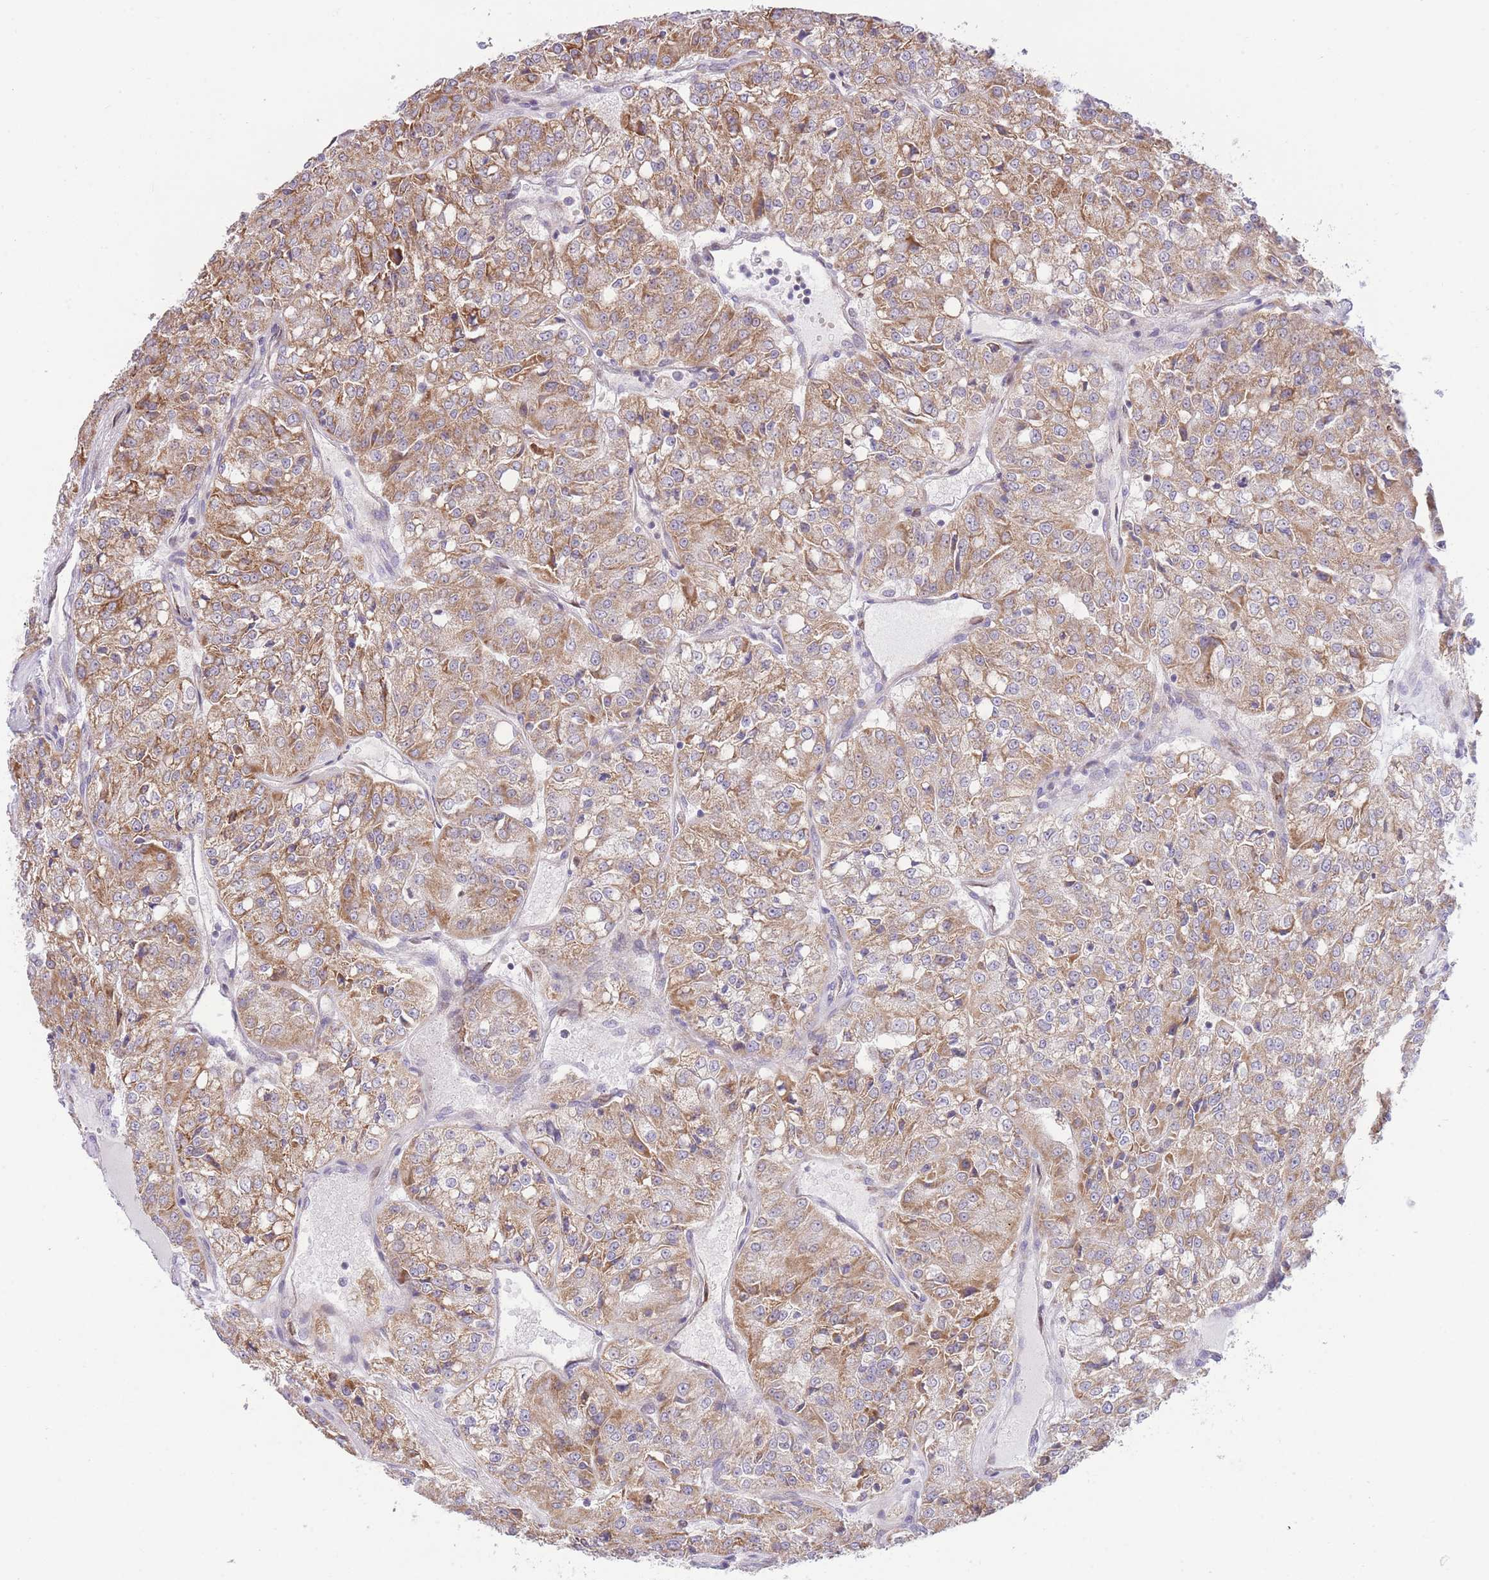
{"staining": {"intensity": "moderate", "quantity": ">75%", "location": "cytoplasmic/membranous"}, "tissue": "renal cancer", "cell_type": "Tumor cells", "image_type": "cancer", "snomed": [{"axis": "morphology", "description": "Adenocarcinoma, NOS"}, {"axis": "topography", "description": "Kidney"}], "caption": "The photomicrograph reveals immunohistochemical staining of renal adenocarcinoma. There is moderate cytoplasmic/membranous positivity is seen in about >75% of tumor cells.", "gene": "BOLA2B", "patient": {"sex": "female", "age": 63}}